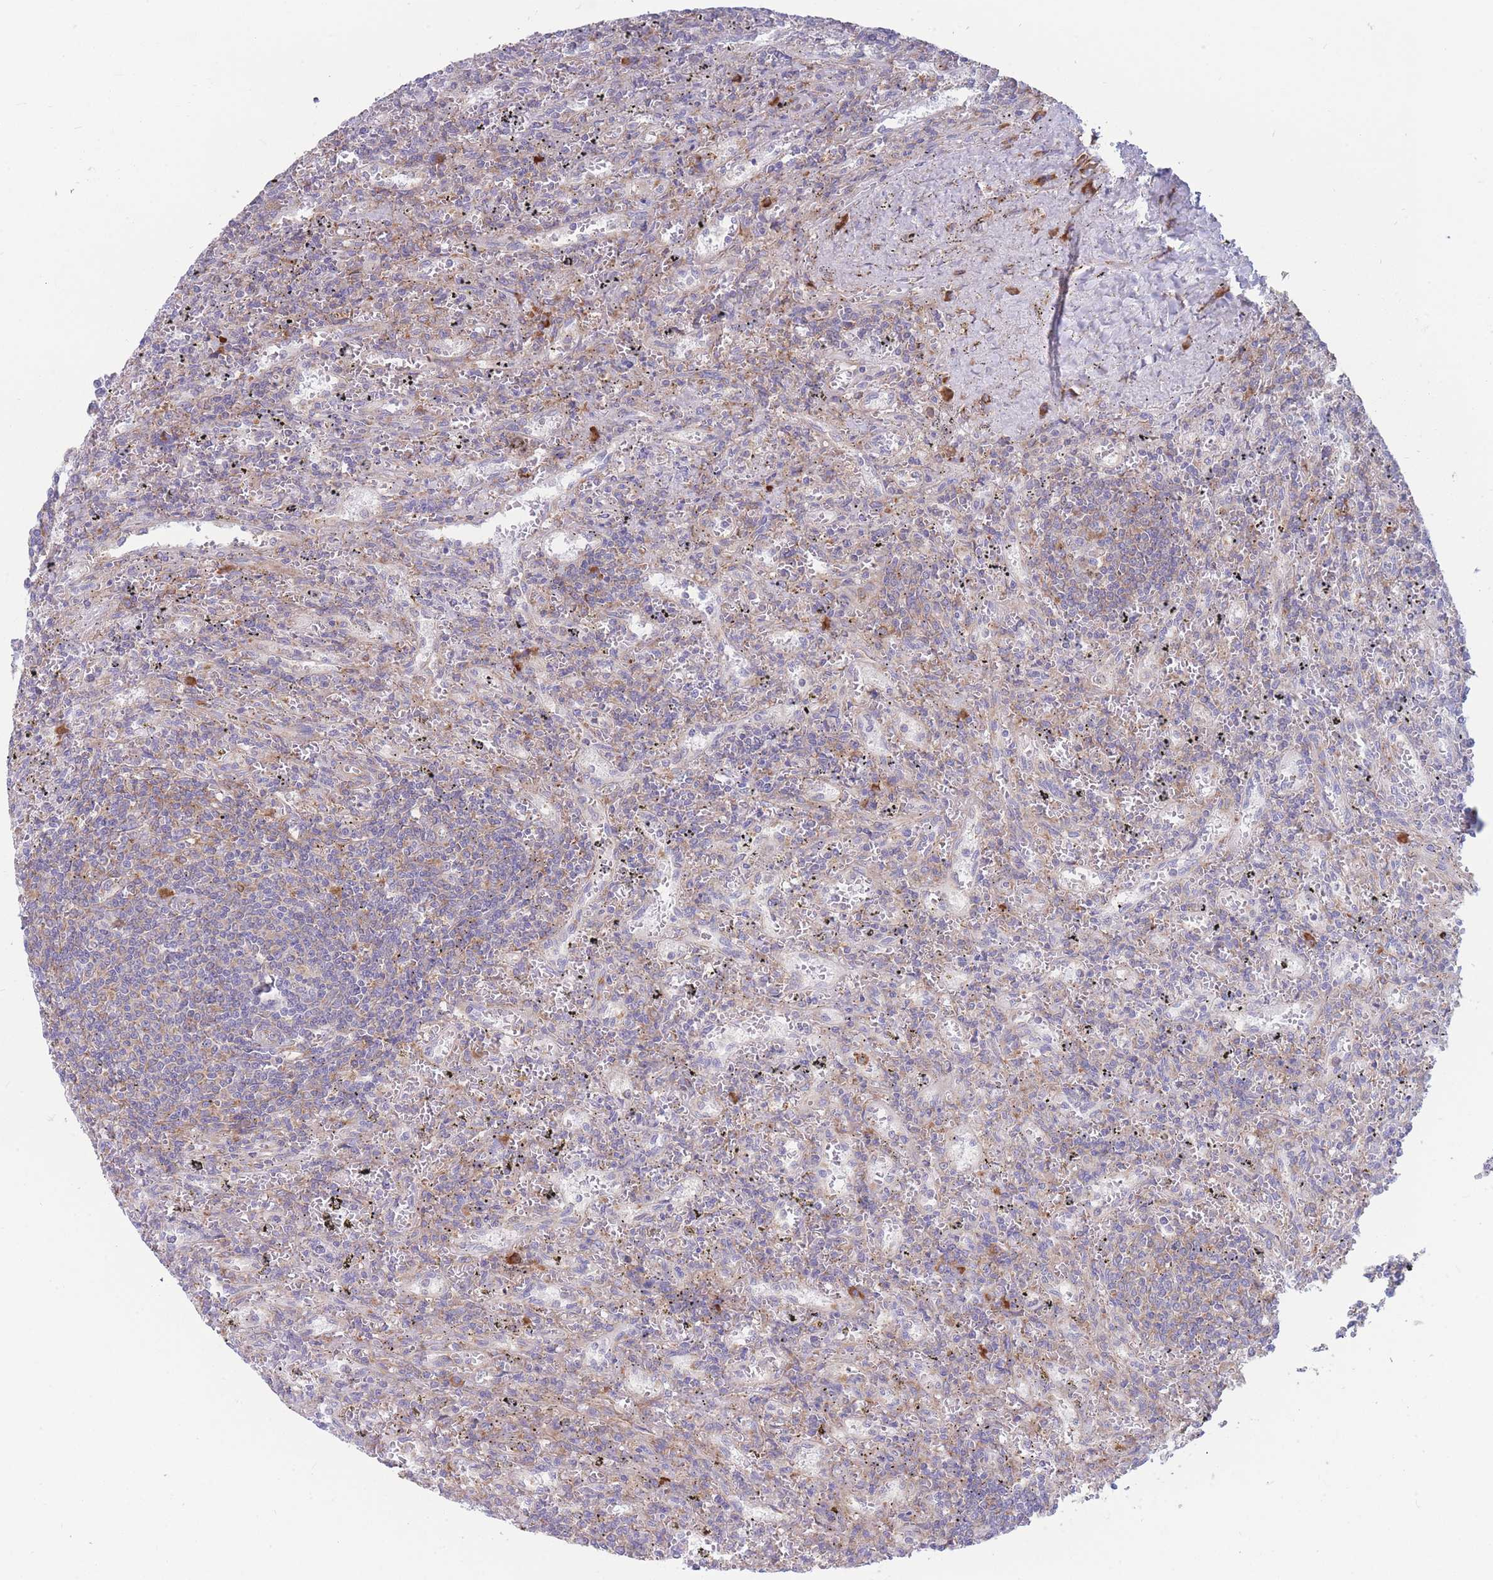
{"staining": {"intensity": "weak", "quantity": "<25%", "location": "cytoplasmic/membranous"}, "tissue": "lymphoma", "cell_type": "Tumor cells", "image_type": "cancer", "snomed": [{"axis": "morphology", "description": "Malignant lymphoma, non-Hodgkin's type, Low grade"}, {"axis": "topography", "description": "Spleen"}], "caption": "Low-grade malignant lymphoma, non-Hodgkin's type was stained to show a protein in brown. There is no significant positivity in tumor cells. Nuclei are stained in blue.", "gene": "RPL8", "patient": {"sex": "male", "age": 76}}